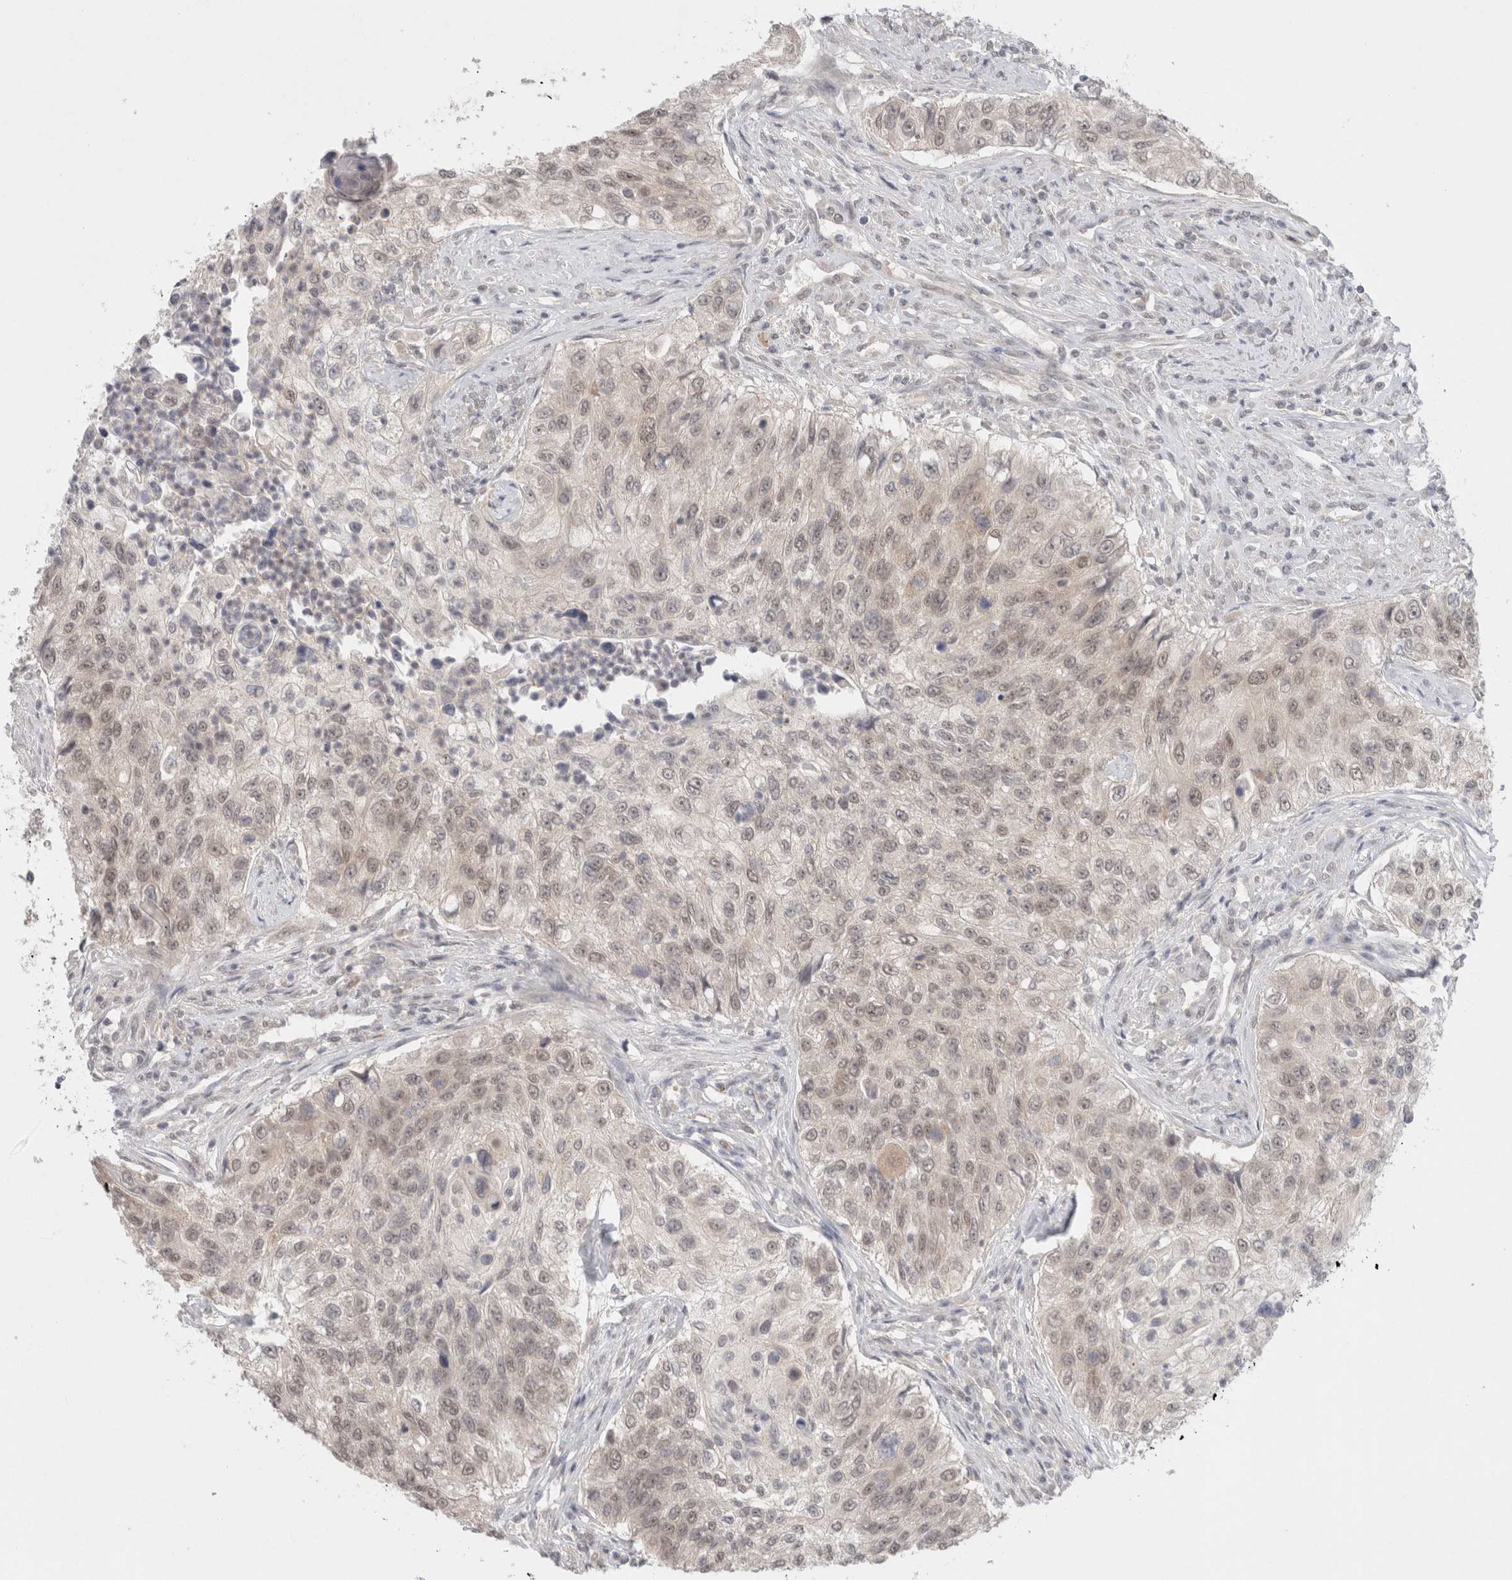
{"staining": {"intensity": "weak", "quantity": "<25%", "location": "nuclear"}, "tissue": "urothelial cancer", "cell_type": "Tumor cells", "image_type": "cancer", "snomed": [{"axis": "morphology", "description": "Urothelial carcinoma, High grade"}, {"axis": "topography", "description": "Urinary bladder"}], "caption": "An image of human urothelial cancer is negative for staining in tumor cells.", "gene": "FBXO42", "patient": {"sex": "female", "age": 60}}